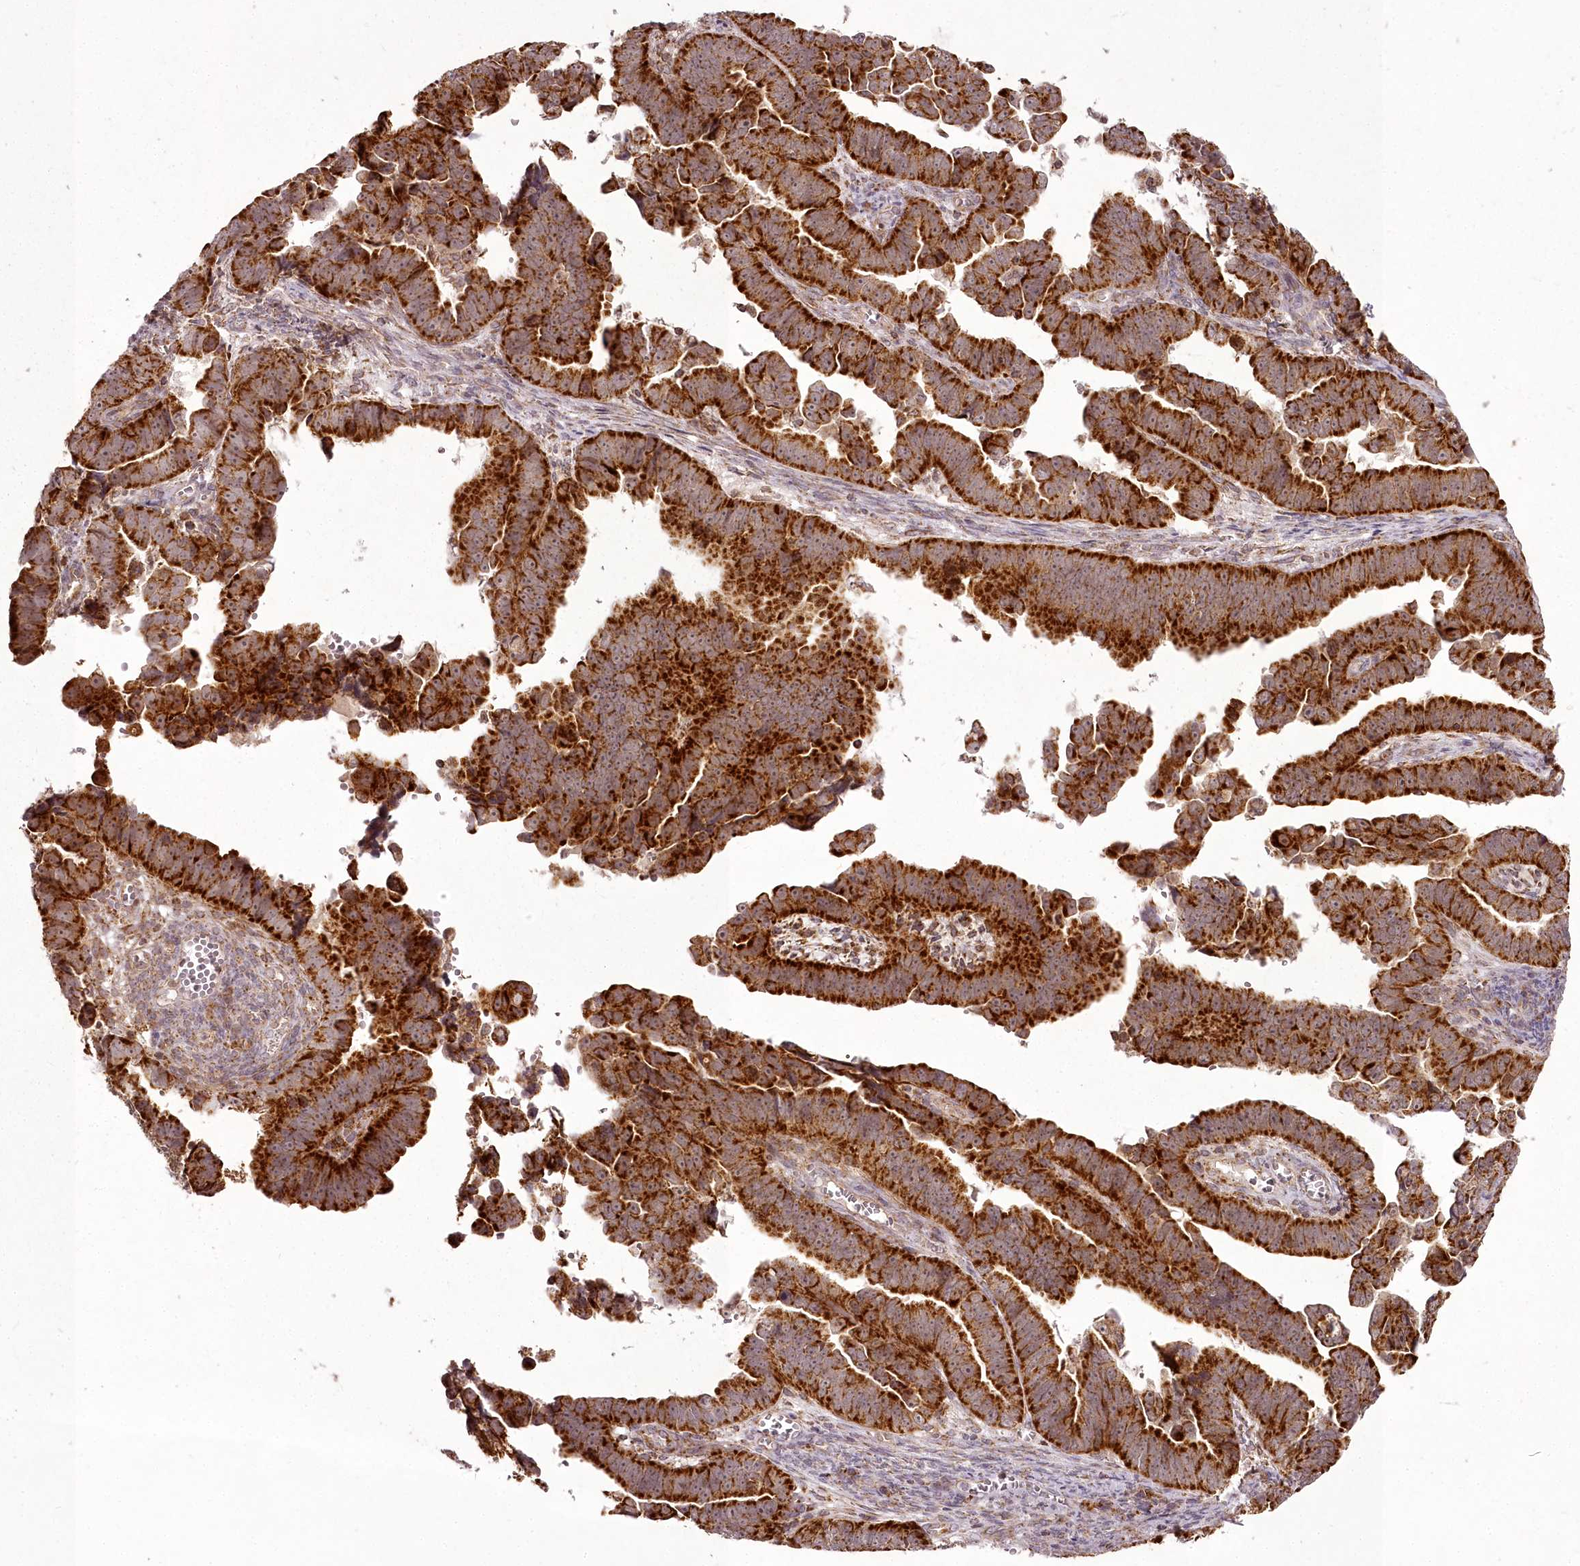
{"staining": {"intensity": "strong", "quantity": ">75%", "location": "cytoplasmic/membranous"}, "tissue": "endometrial cancer", "cell_type": "Tumor cells", "image_type": "cancer", "snomed": [{"axis": "morphology", "description": "Adenocarcinoma, NOS"}, {"axis": "topography", "description": "Endometrium"}], "caption": "Immunohistochemistry staining of endometrial cancer, which reveals high levels of strong cytoplasmic/membranous expression in about >75% of tumor cells indicating strong cytoplasmic/membranous protein staining. The staining was performed using DAB (3,3'-diaminobenzidine) (brown) for protein detection and nuclei were counterstained in hematoxylin (blue).", "gene": "CHCHD2", "patient": {"sex": "female", "age": 75}}